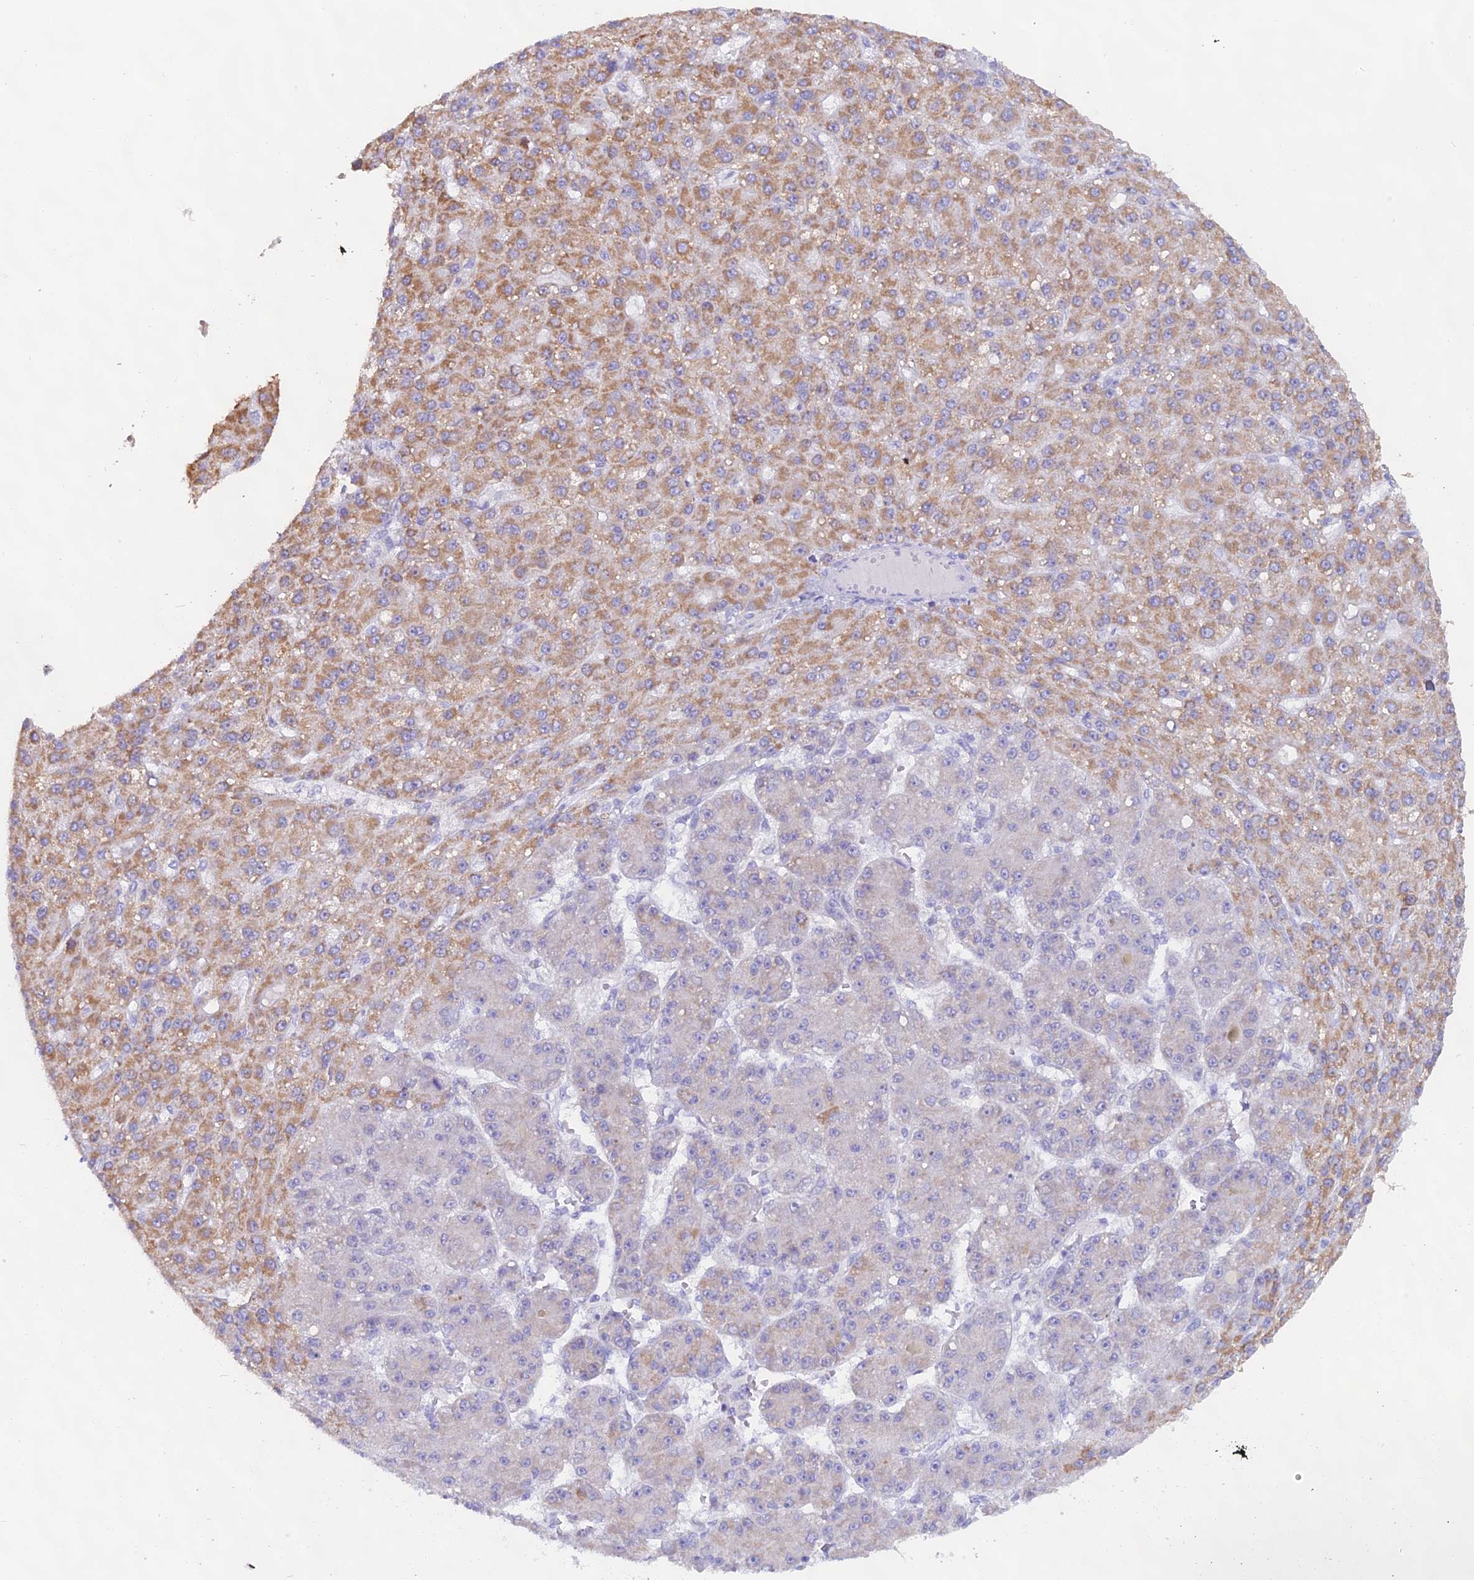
{"staining": {"intensity": "moderate", "quantity": ">75%", "location": "cytoplasmic/membranous"}, "tissue": "liver cancer", "cell_type": "Tumor cells", "image_type": "cancer", "snomed": [{"axis": "morphology", "description": "Carcinoma, Hepatocellular, NOS"}, {"axis": "topography", "description": "Liver"}], "caption": "The micrograph exhibits immunohistochemical staining of liver cancer. There is moderate cytoplasmic/membranous positivity is identified in approximately >75% of tumor cells.", "gene": "CGB2", "patient": {"sex": "male", "age": 67}}